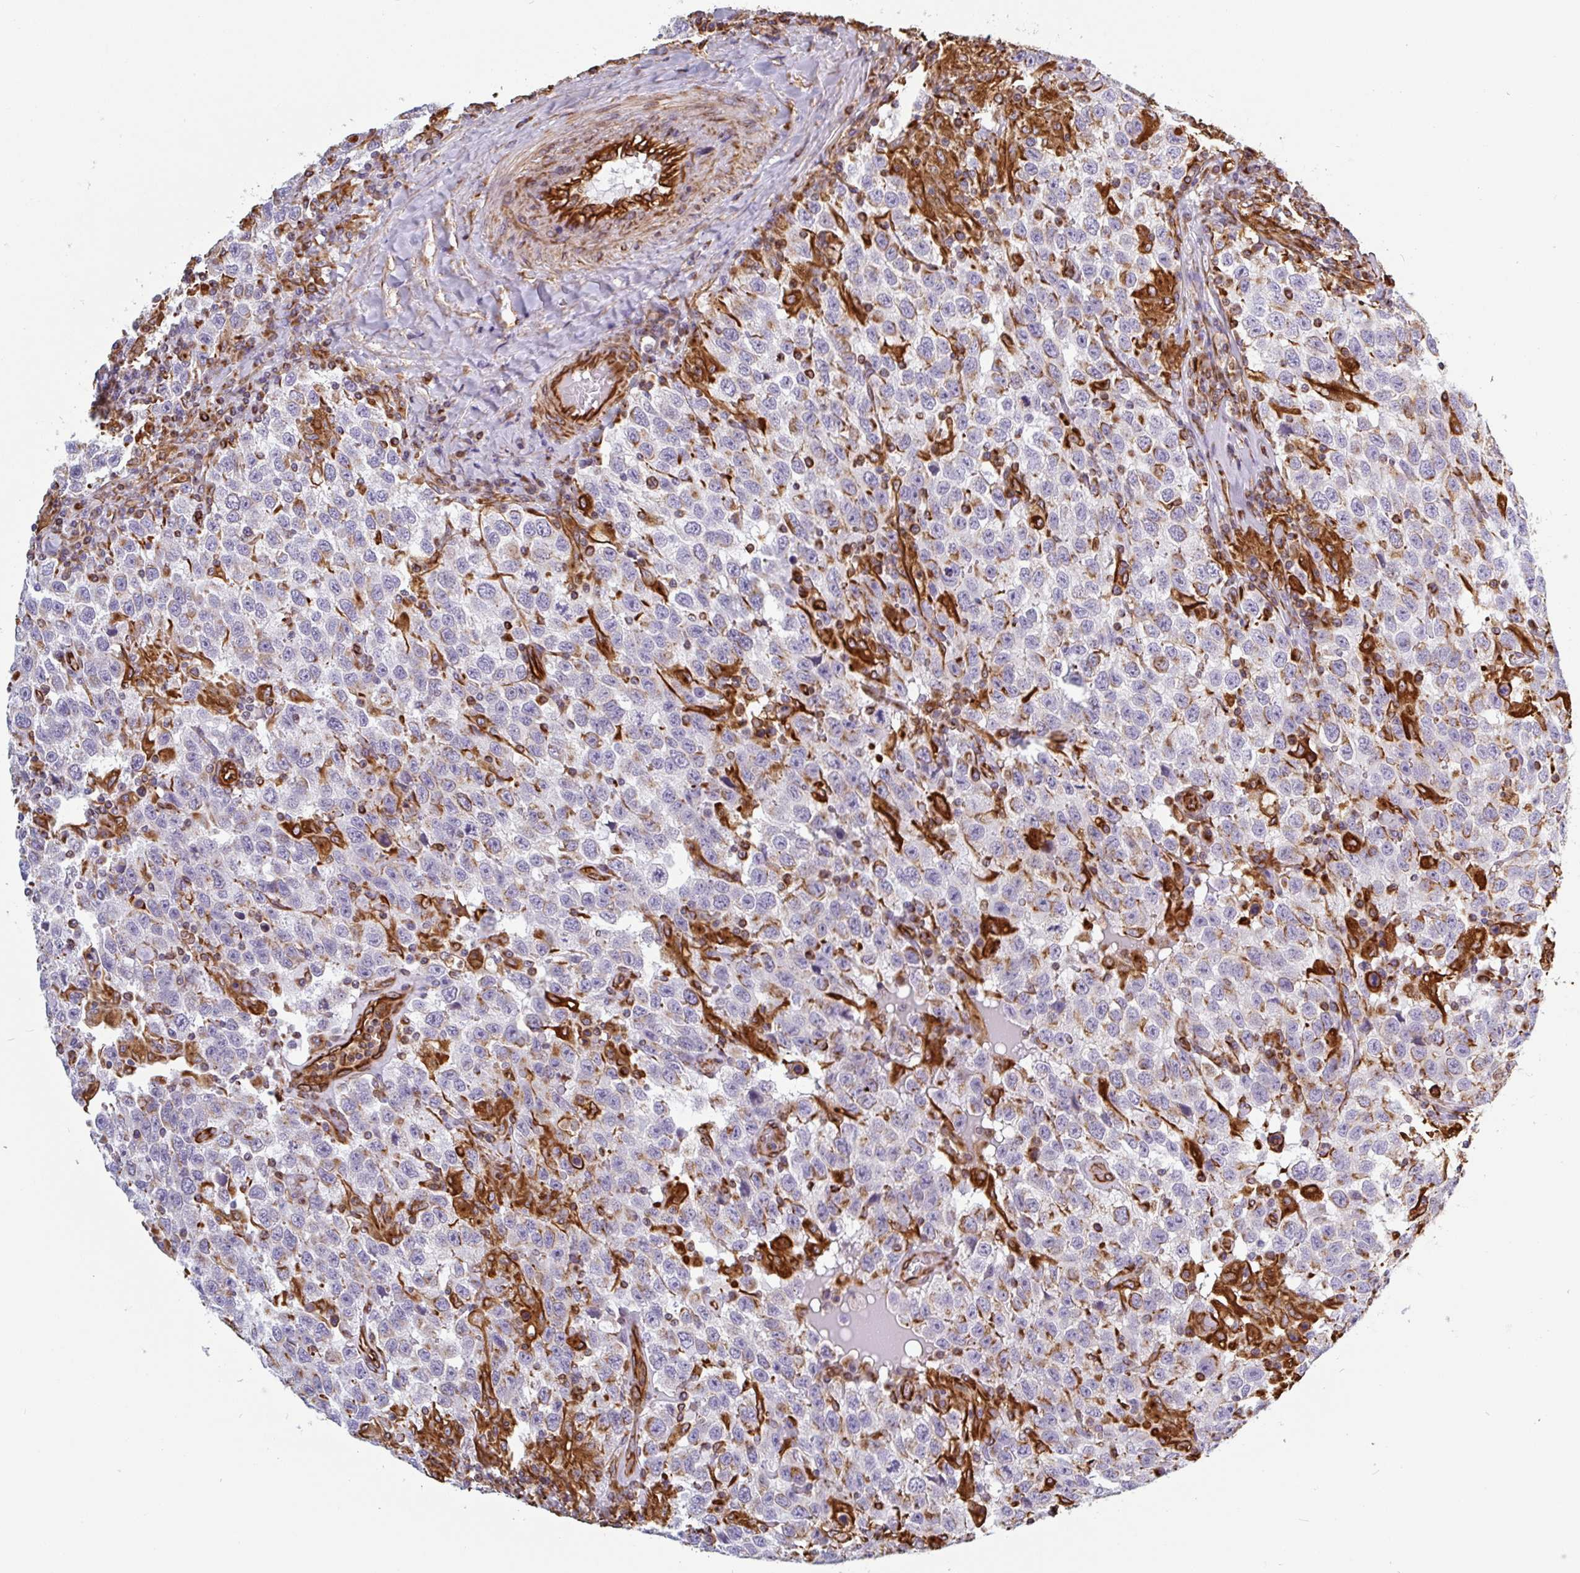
{"staining": {"intensity": "weak", "quantity": "<25%", "location": "cytoplasmic/membranous"}, "tissue": "testis cancer", "cell_type": "Tumor cells", "image_type": "cancer", "snomed": [{"axis": "morphology", "description": "Seminoma, NOS"}, {"axis": "topography", "description": "Testis"}], "caption": "High power microscopy micrograph of an immunohistochemistry micrograph of testis cancer, revealing no significant positivity in tumor cells. (DAB immunohistochemistry, high magnification).", "gene": "PPFIA1", "patient": {"sex": "male", "age": 41}}